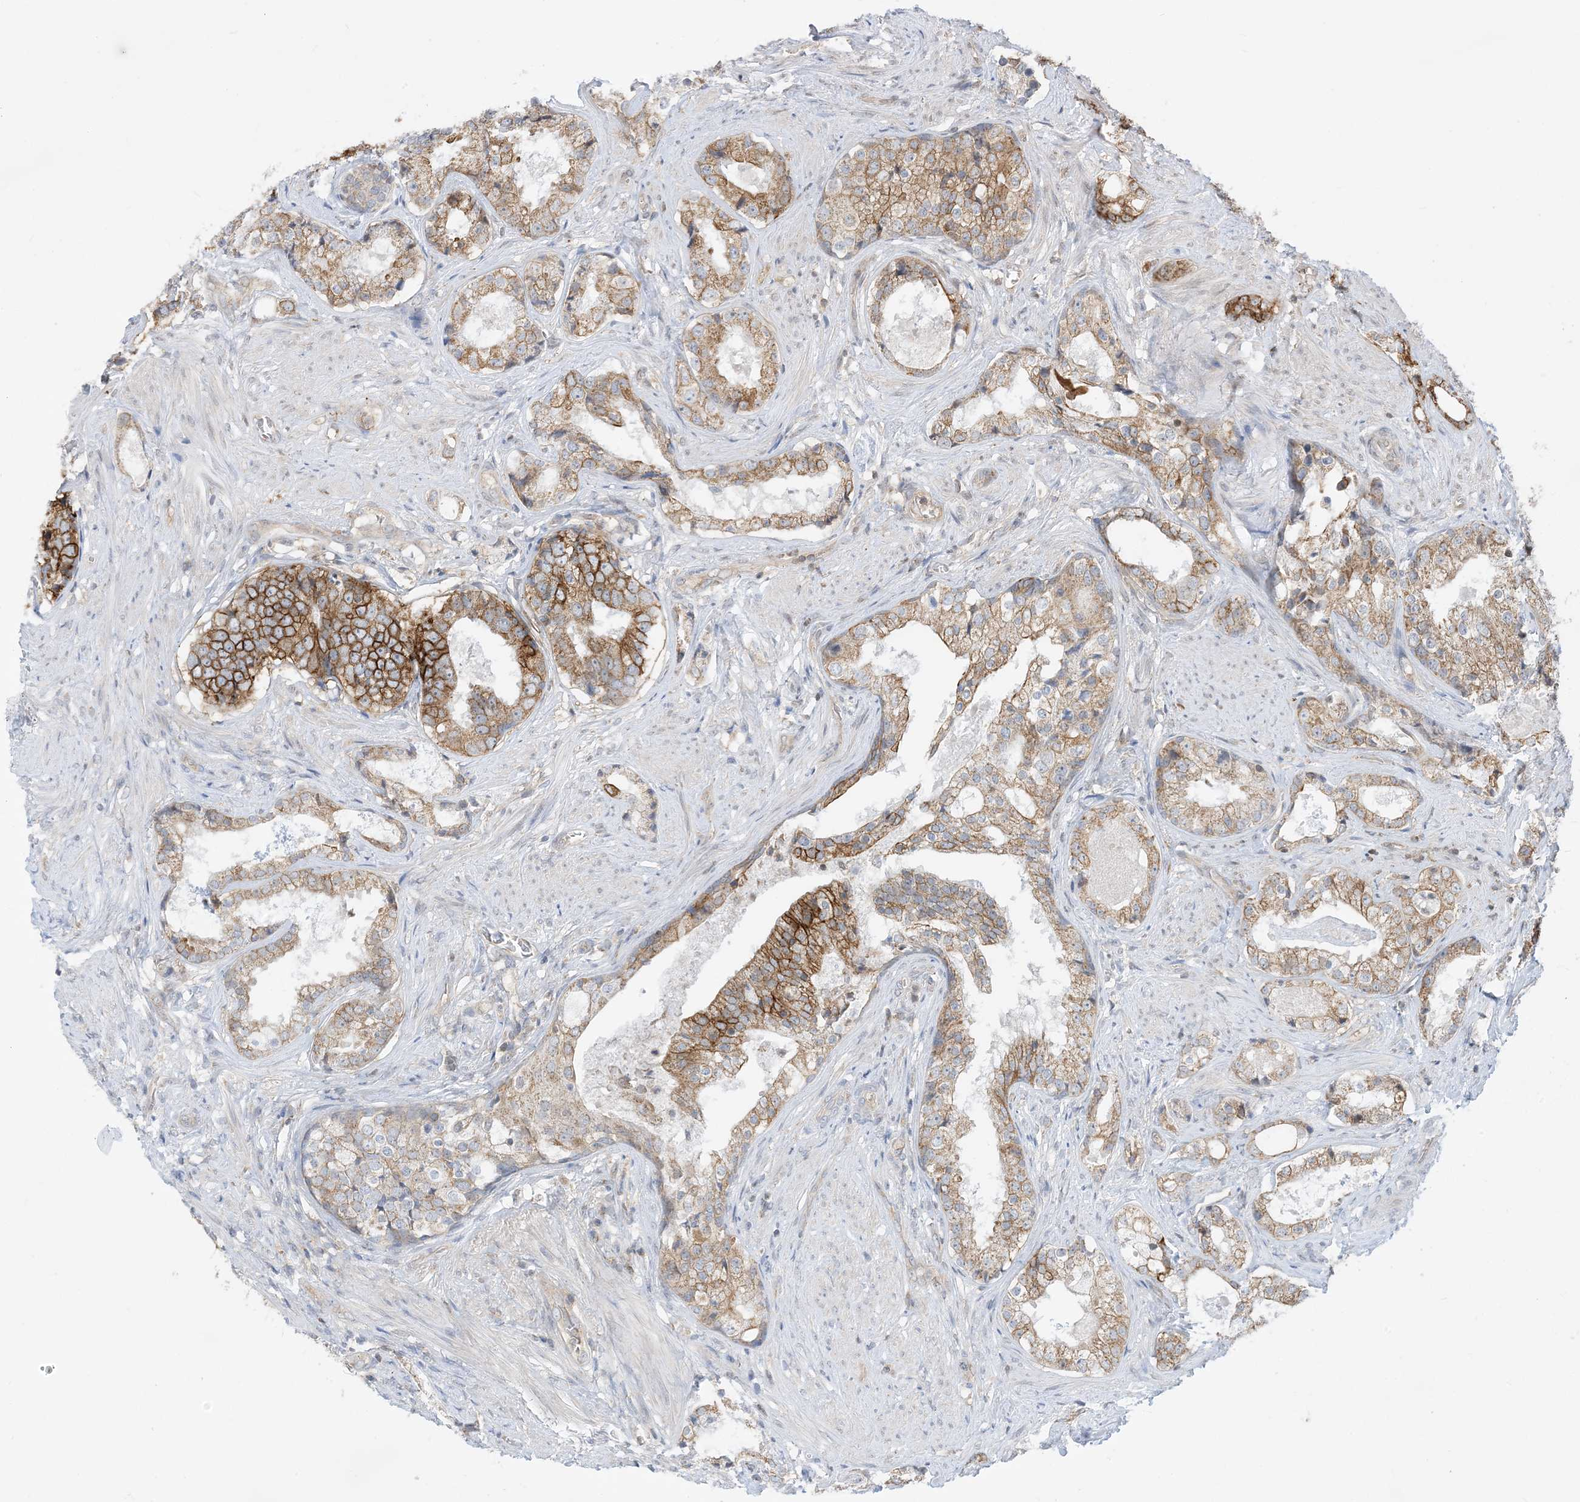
{"staining": {"intensity": "moderate", "quantity": ">75%", "location": "cytoplasmic/membranous"}, "tissue": "prostate cancer", "cell_type": "Tumor cells", "image_type": "cancer", "snomed": [{"axis": "morphology", "description": "Adenocarcinoma, High grade"}, {"axis": "topography", "description": "Prostate"}], "caption": "Moderate cytoplasmic/membranous protein staining is identified in about >75% of tumor cells in adenocarcinoma (high-grade) (prostate).", "gene": "CASP4", "patient": {"sex": "male", "age": 58}}